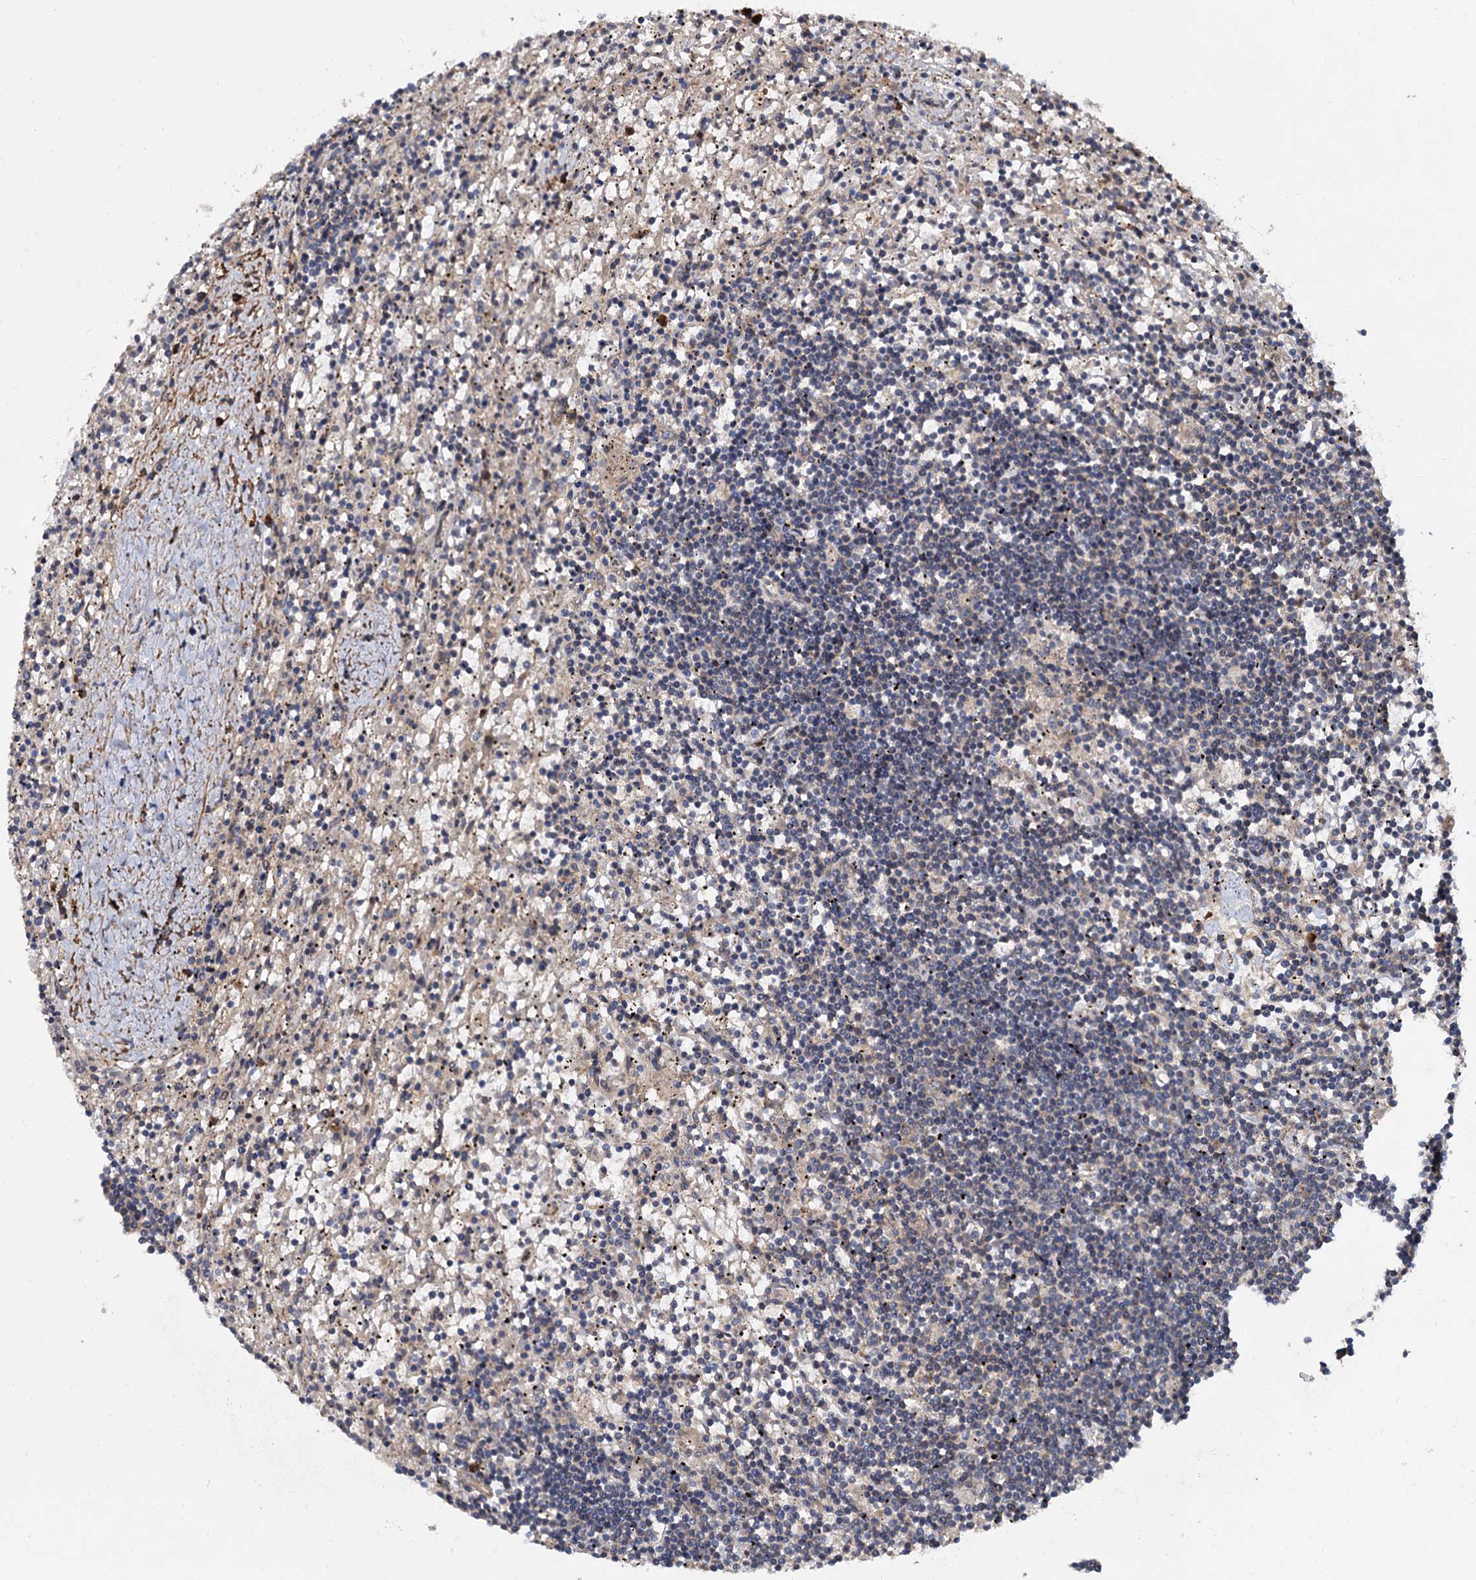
{"staining": {"intensity": "negative", "quantity": "none", "location": "none"}, "tissue": "lymphoma", "cell_type": "Tumor cells", "image_type": "cancer", "snomed": [{"axis": "morphology", "description": "Malignant lymphoma, non-Hodgkin's type, Low grade"}, {"axis": "topography", "description": "Spleen"}], "caption": "Immunohistochemical staining of human lymphoma shows no significant staining in tumor cells.", "gene": "ISM2", "patient": {"sex": "male", "age": 76}}